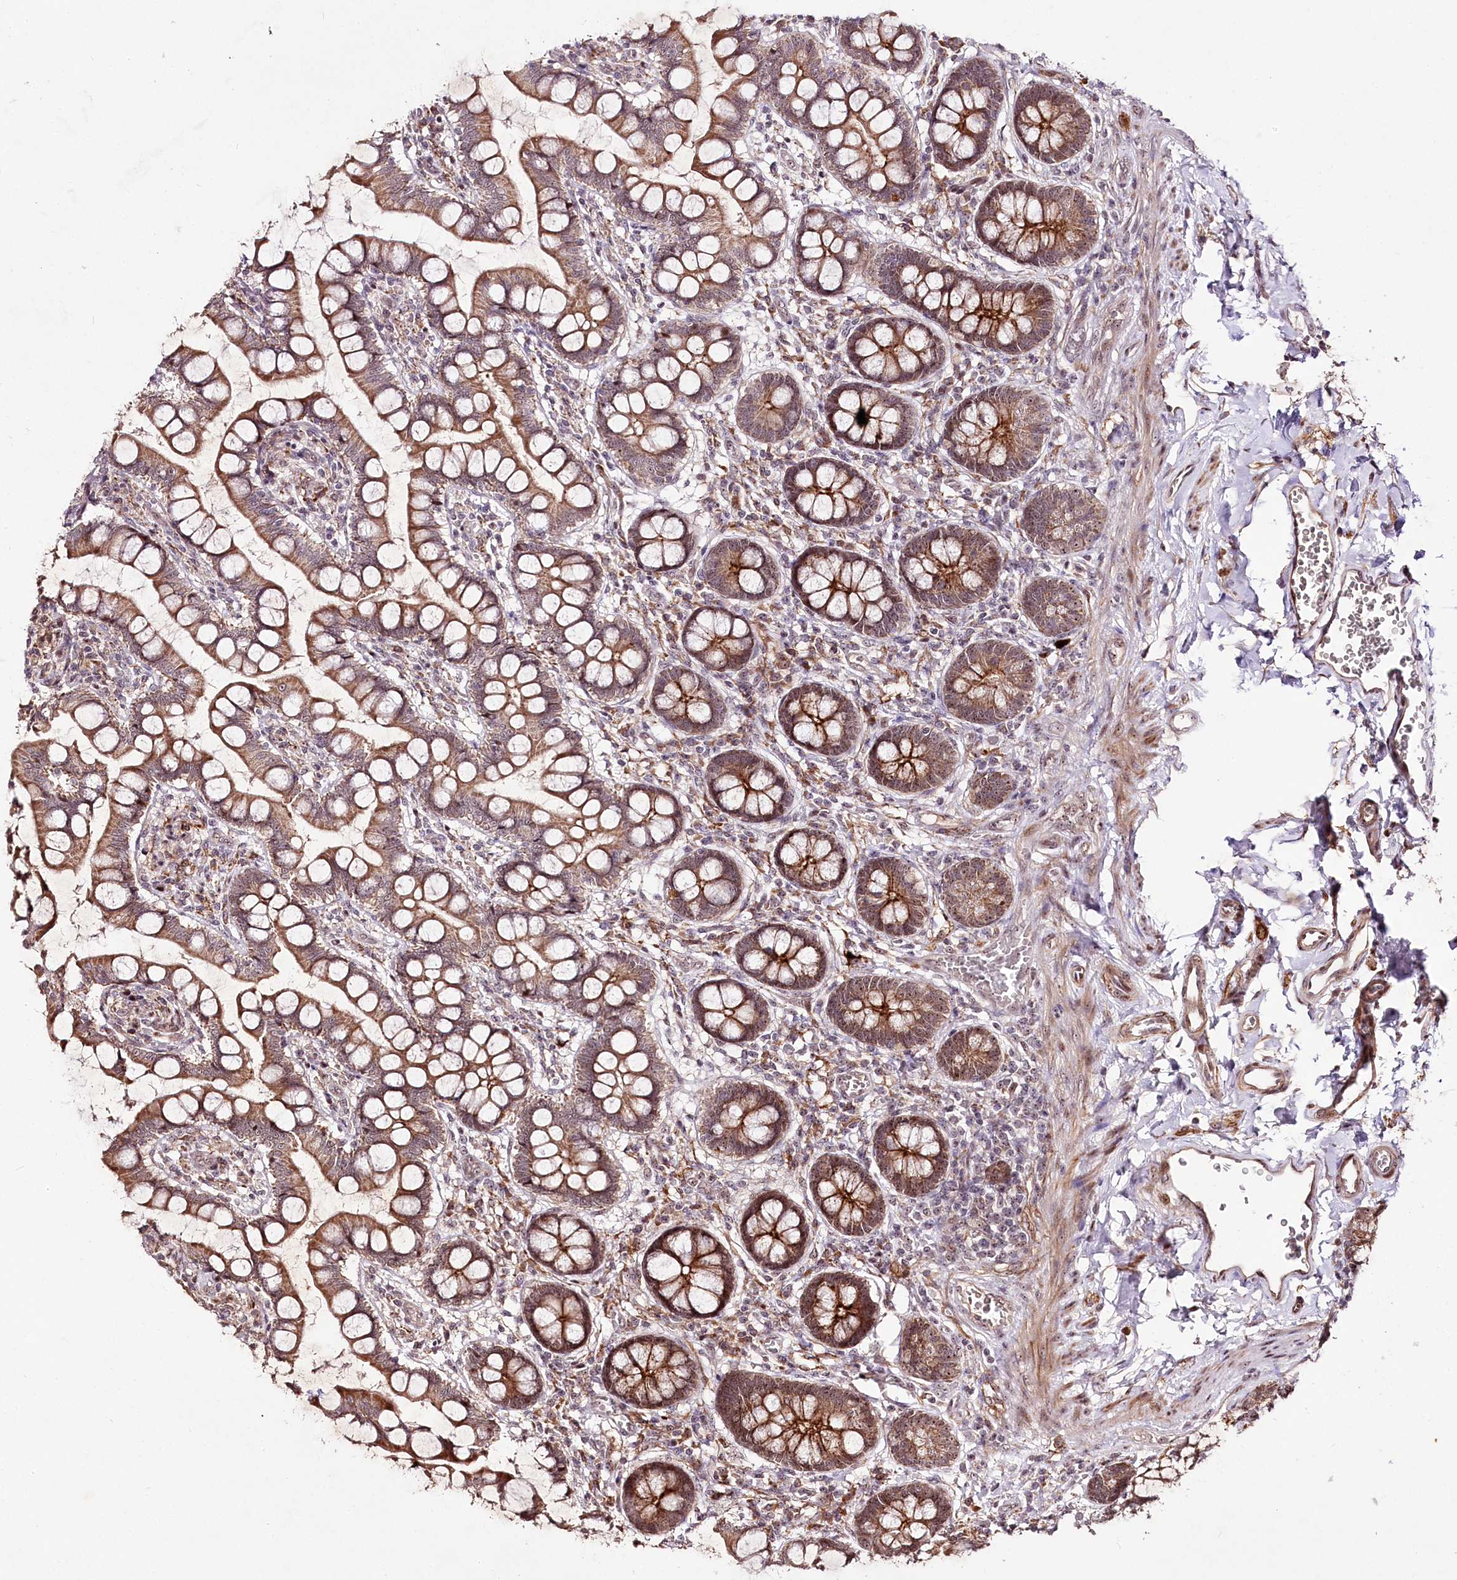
{"staining": {"intensity": "moderate", "quantity": ">75%", "location": "cytoplasmic/membranous,nuclear"}, "tissue": "small intestine", "cell_type": "Glandular cells", "image_type": "normal", "snomed": [{"axis": "morphology", "description": "Normal tissue, NOS"}, {"axis": "topography", "description": "Small intestine"}], "caption": "Human small intestine stained for a protein (brown) demonstrates moderate cytoplasmic/membranous,nuclear positive positivity in about >75% of glandular cells.", "gene": "DMP1", "patient": {"sex": "male", "age": 52}}